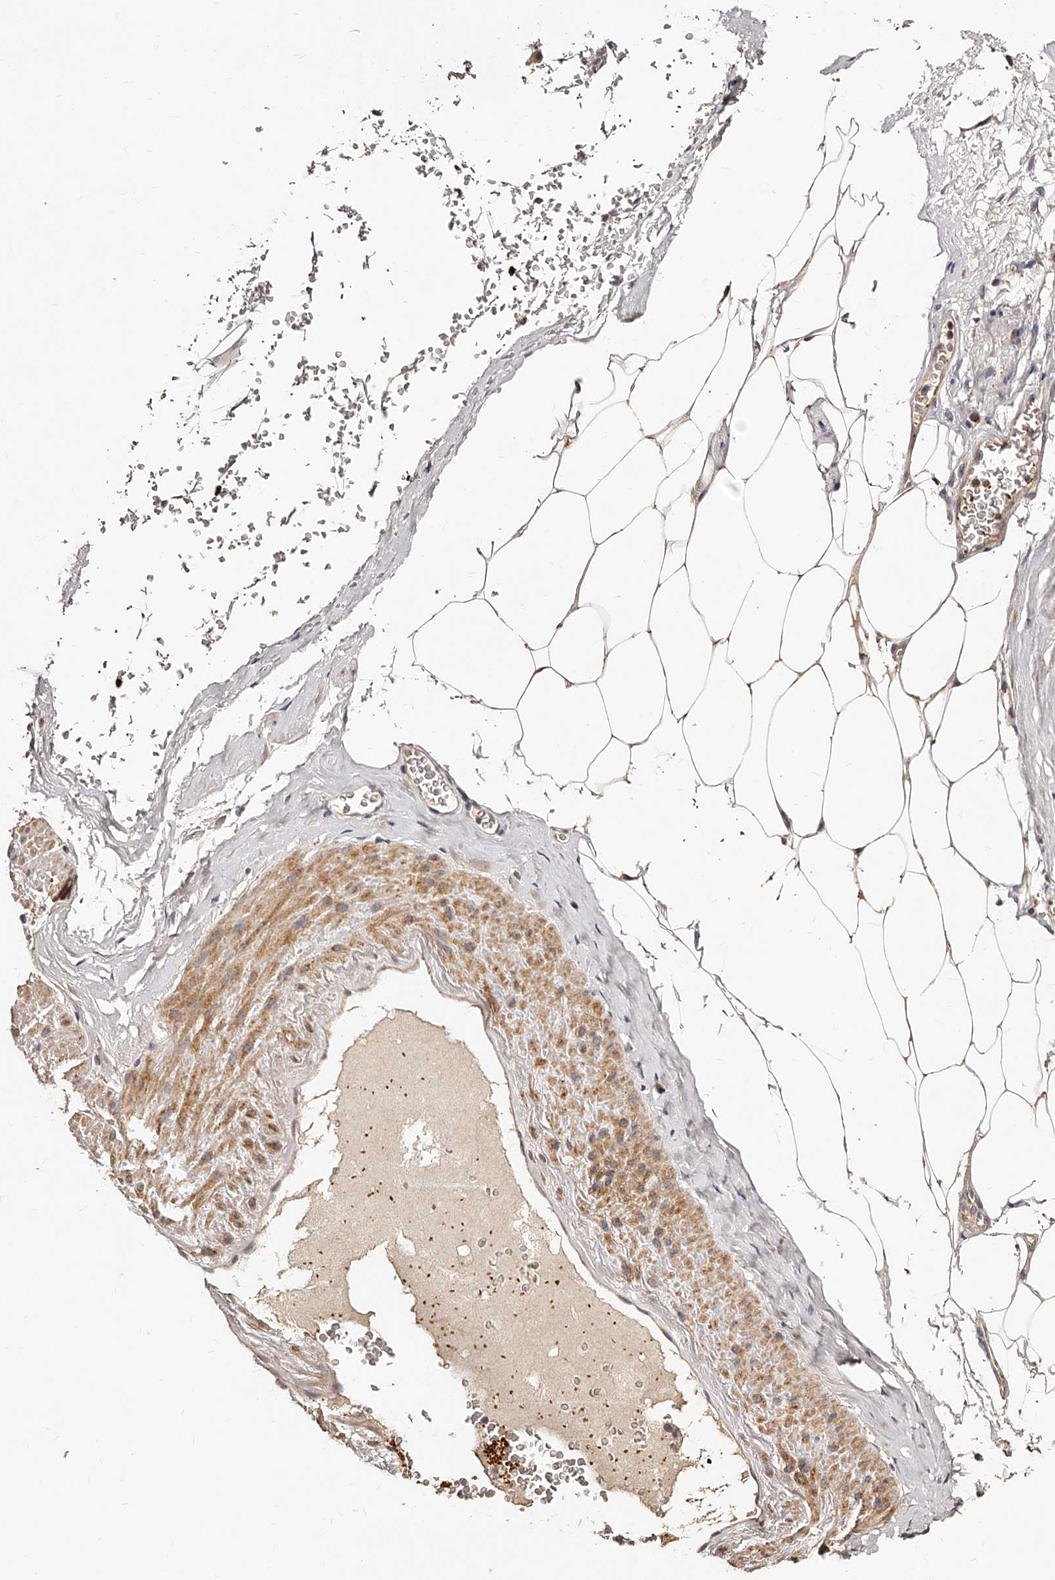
{"staining": {"intensity": "moderate", "quantity": ">75%", "location": "cytoplasmic/membranous"}, "tissue": "adipose tissue", "cell_type": "Adipocytes", "image_type": "normal", "snomed": [{"axis": "morphology", "description": "Normal tissue, NOS"}, {"axis": "morphology", "description": "Adenocarcinoma, Low grade"}, {"axis": "topography", "description": "Prostate"}, {"axis": "topography", "description": "Peripheral nerve tissue"}], "caption": "Unremarkable adipose tissue was stained to show a protein in brown. There is medium levels of moderate cytoplasmic/membranous staining in approximately >75% of adipocytes.", "gene": "ZNF502", "patient": {"sex": "male", "age": 63}}